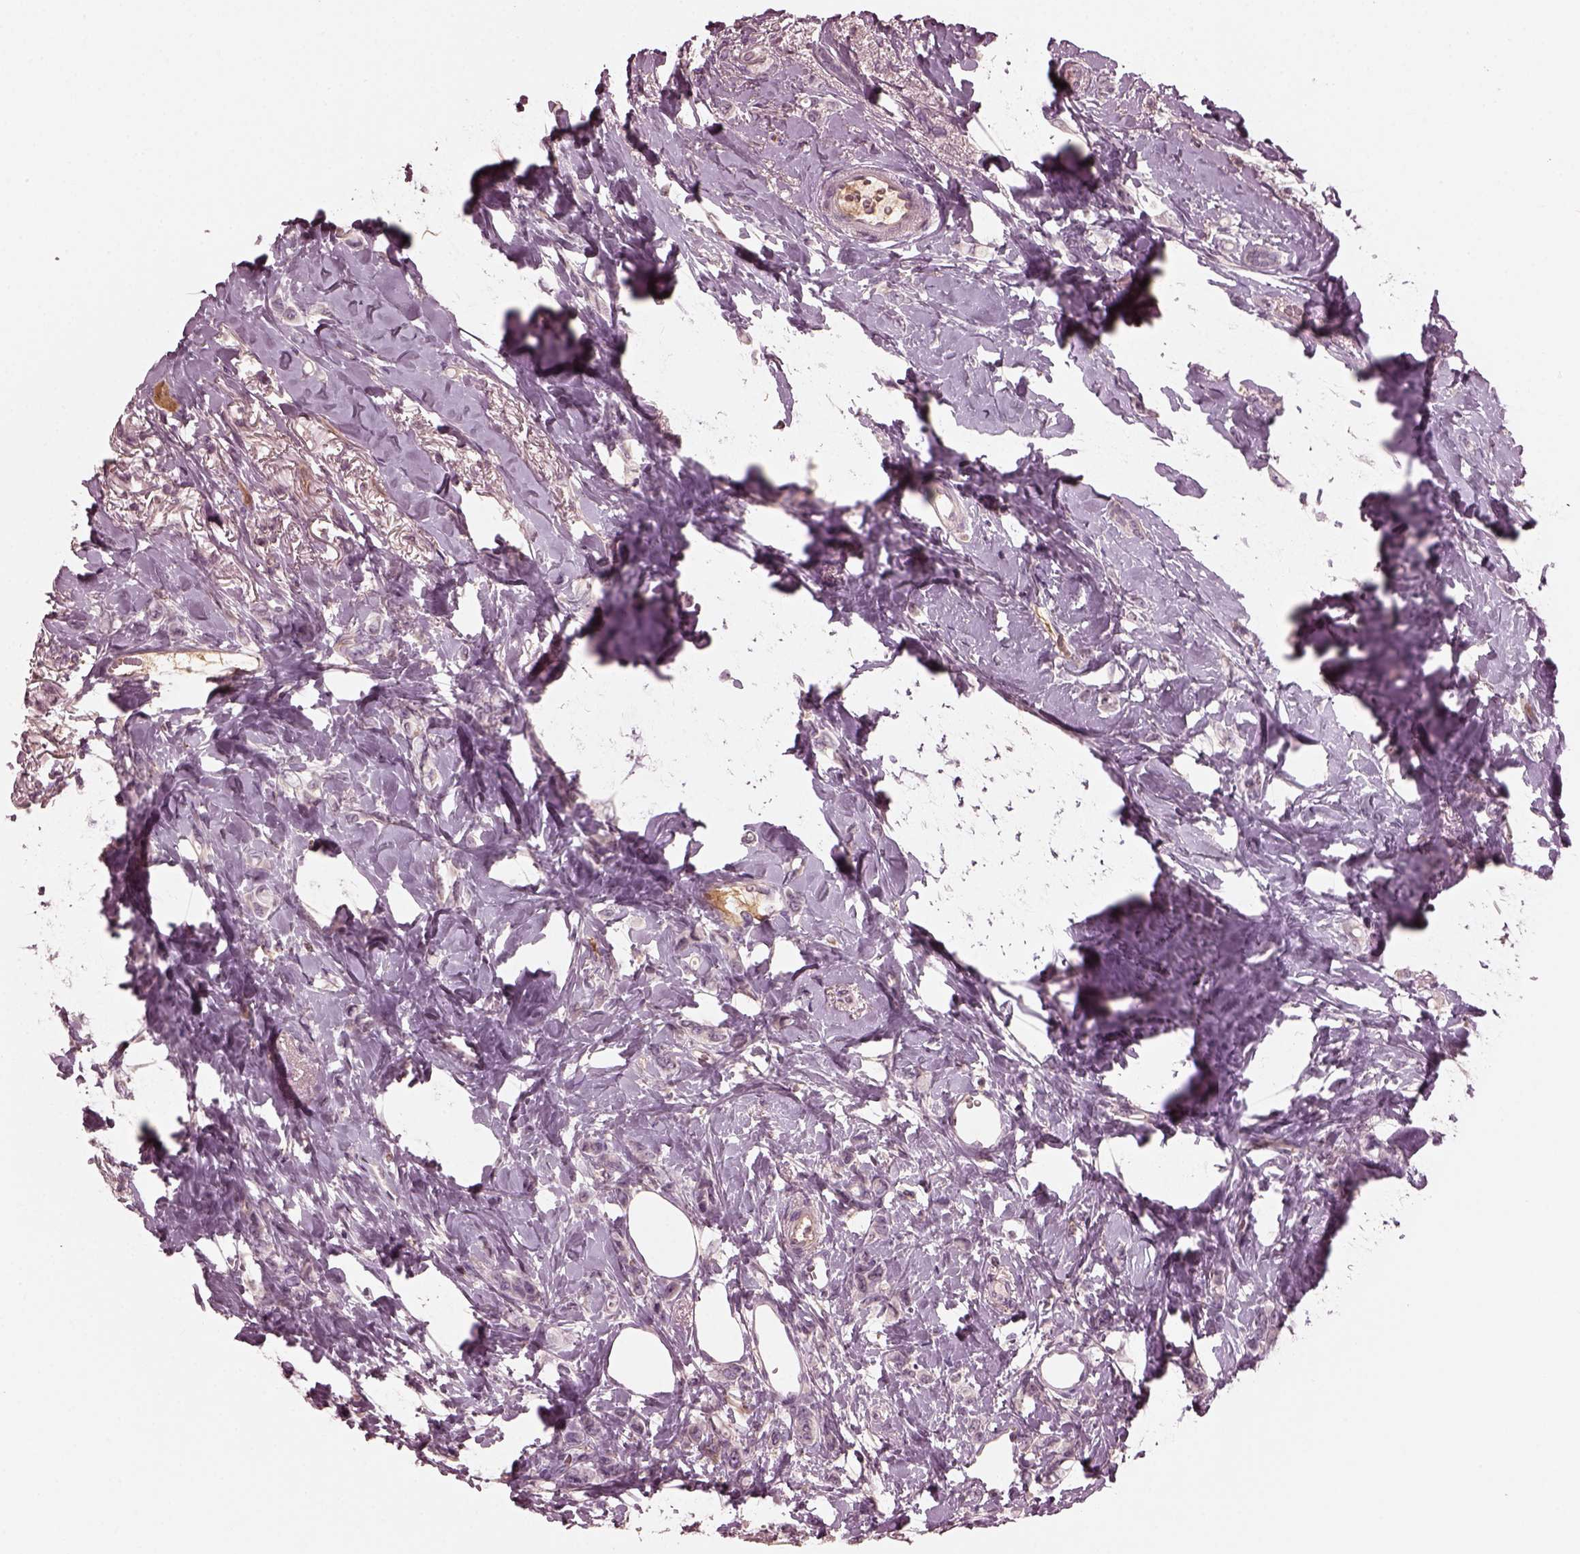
{"staining": {"intensity": "negative", "quantity": "none", "location": "none"}, "tissue": "breast cancer", "cell_type": "Tumor cells", "image_type": "cancer", "snomed": [{"axis": "morphology", "description": "Lobular carcinoma"}, {"axis": "topography", "description": "Breast"}], "caption": "The immunohistochemistry (IHC) photomicrograph has no significant positivity in tumor cells of breast cancer (lobular carcinoma) tissue. (IHC, brightfield microscopy, high magnification).", "gene": "PORCN", "patient": {"sex": "female", "age": 66}}